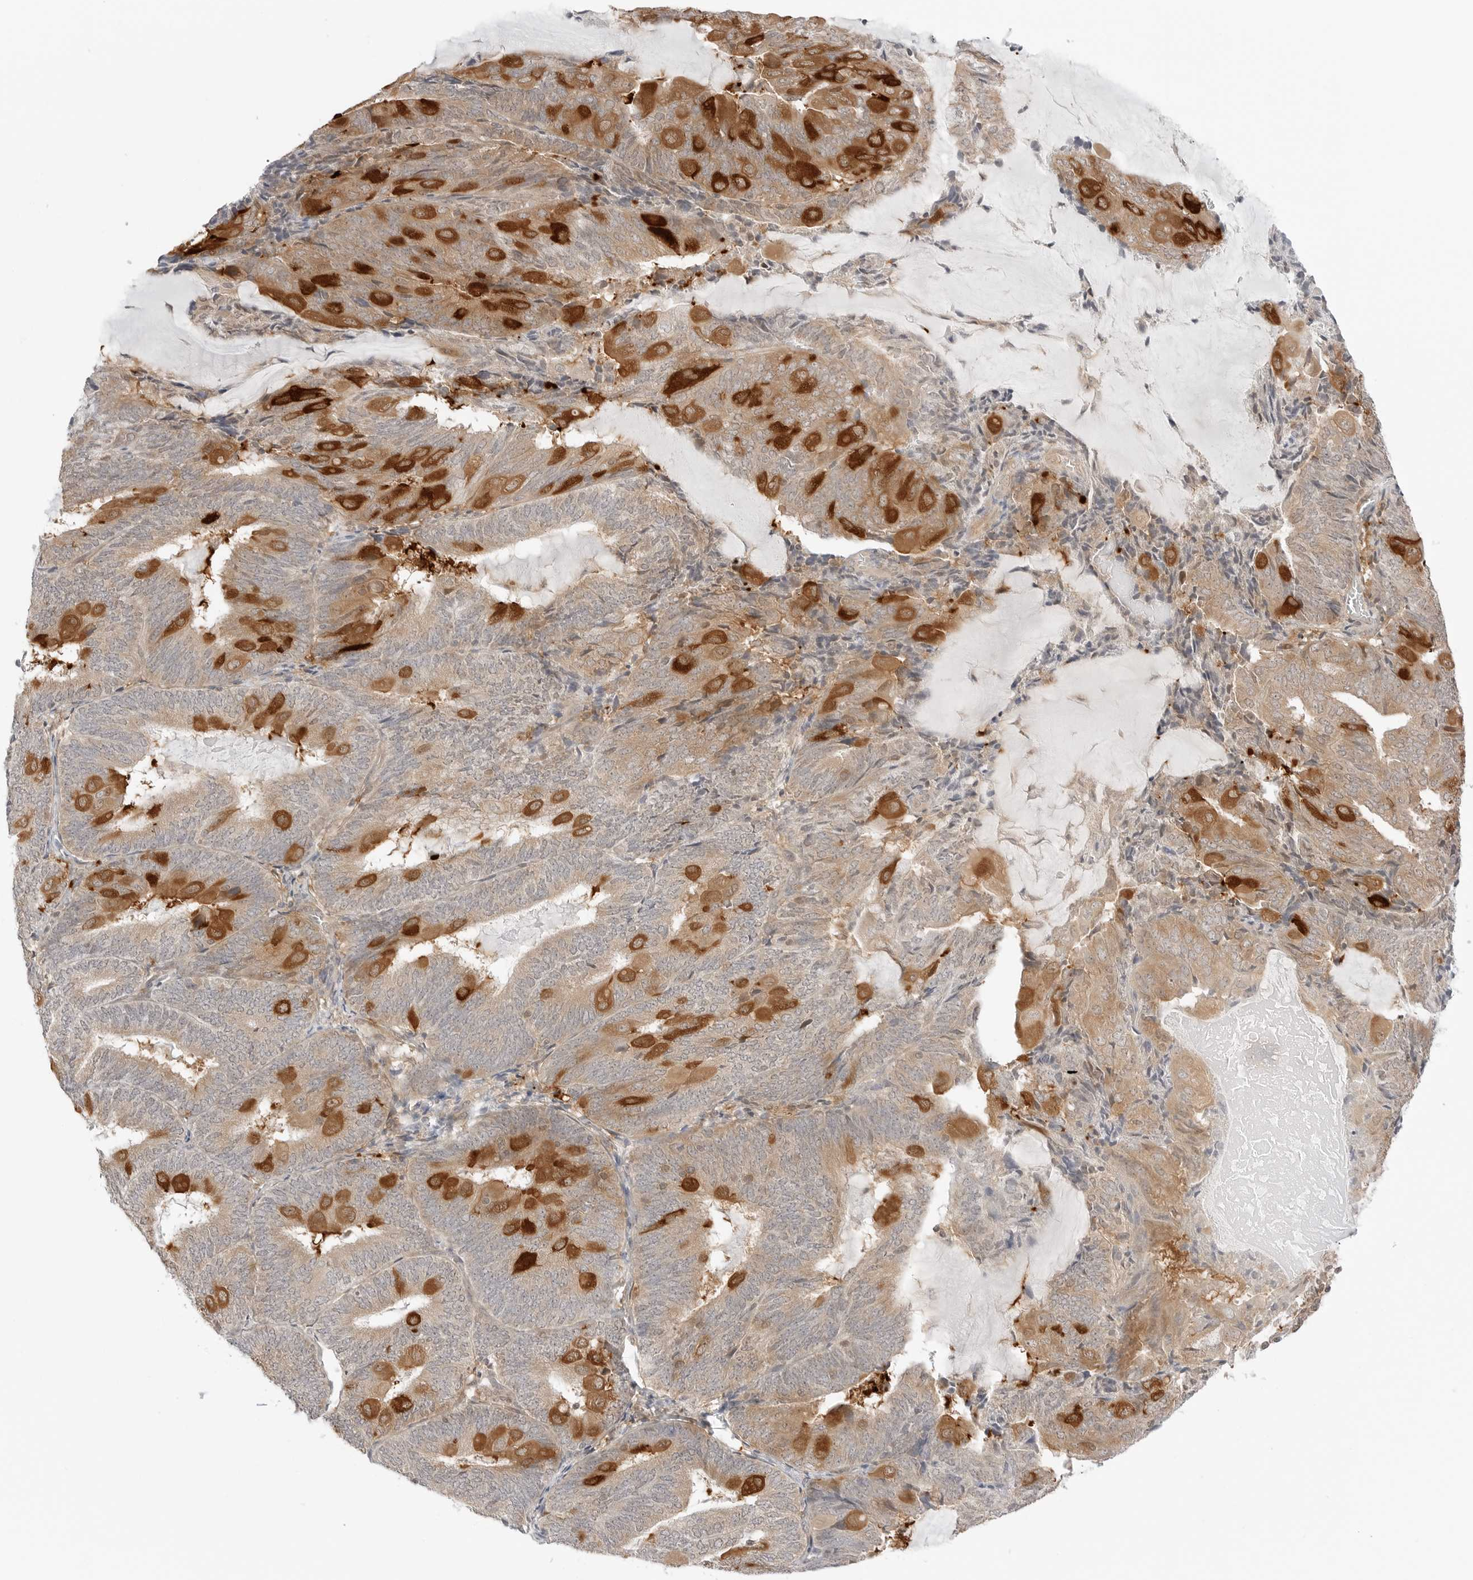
{"staining": {"intensity": "strong", "quantity": "25%-75%", "location": "cytoplasmic/membranous"}, "tissue": "endometrial cancer", "cell_type": "Tumor cells", "image_type": "cancer", "snomed": [{"axis": "morphology", "description": "Adenocarcinoma, NOS"}, {"axis": "topography", "description": "Endometrium"}], "caption": "A high amount of strong cytoplasmic/membranous staining is seen in approximately 25%-75% of tumor cells in endometrial cancer tissue.", "gene": "NUDC", "patient": {"sex": "female", "age": 81}}